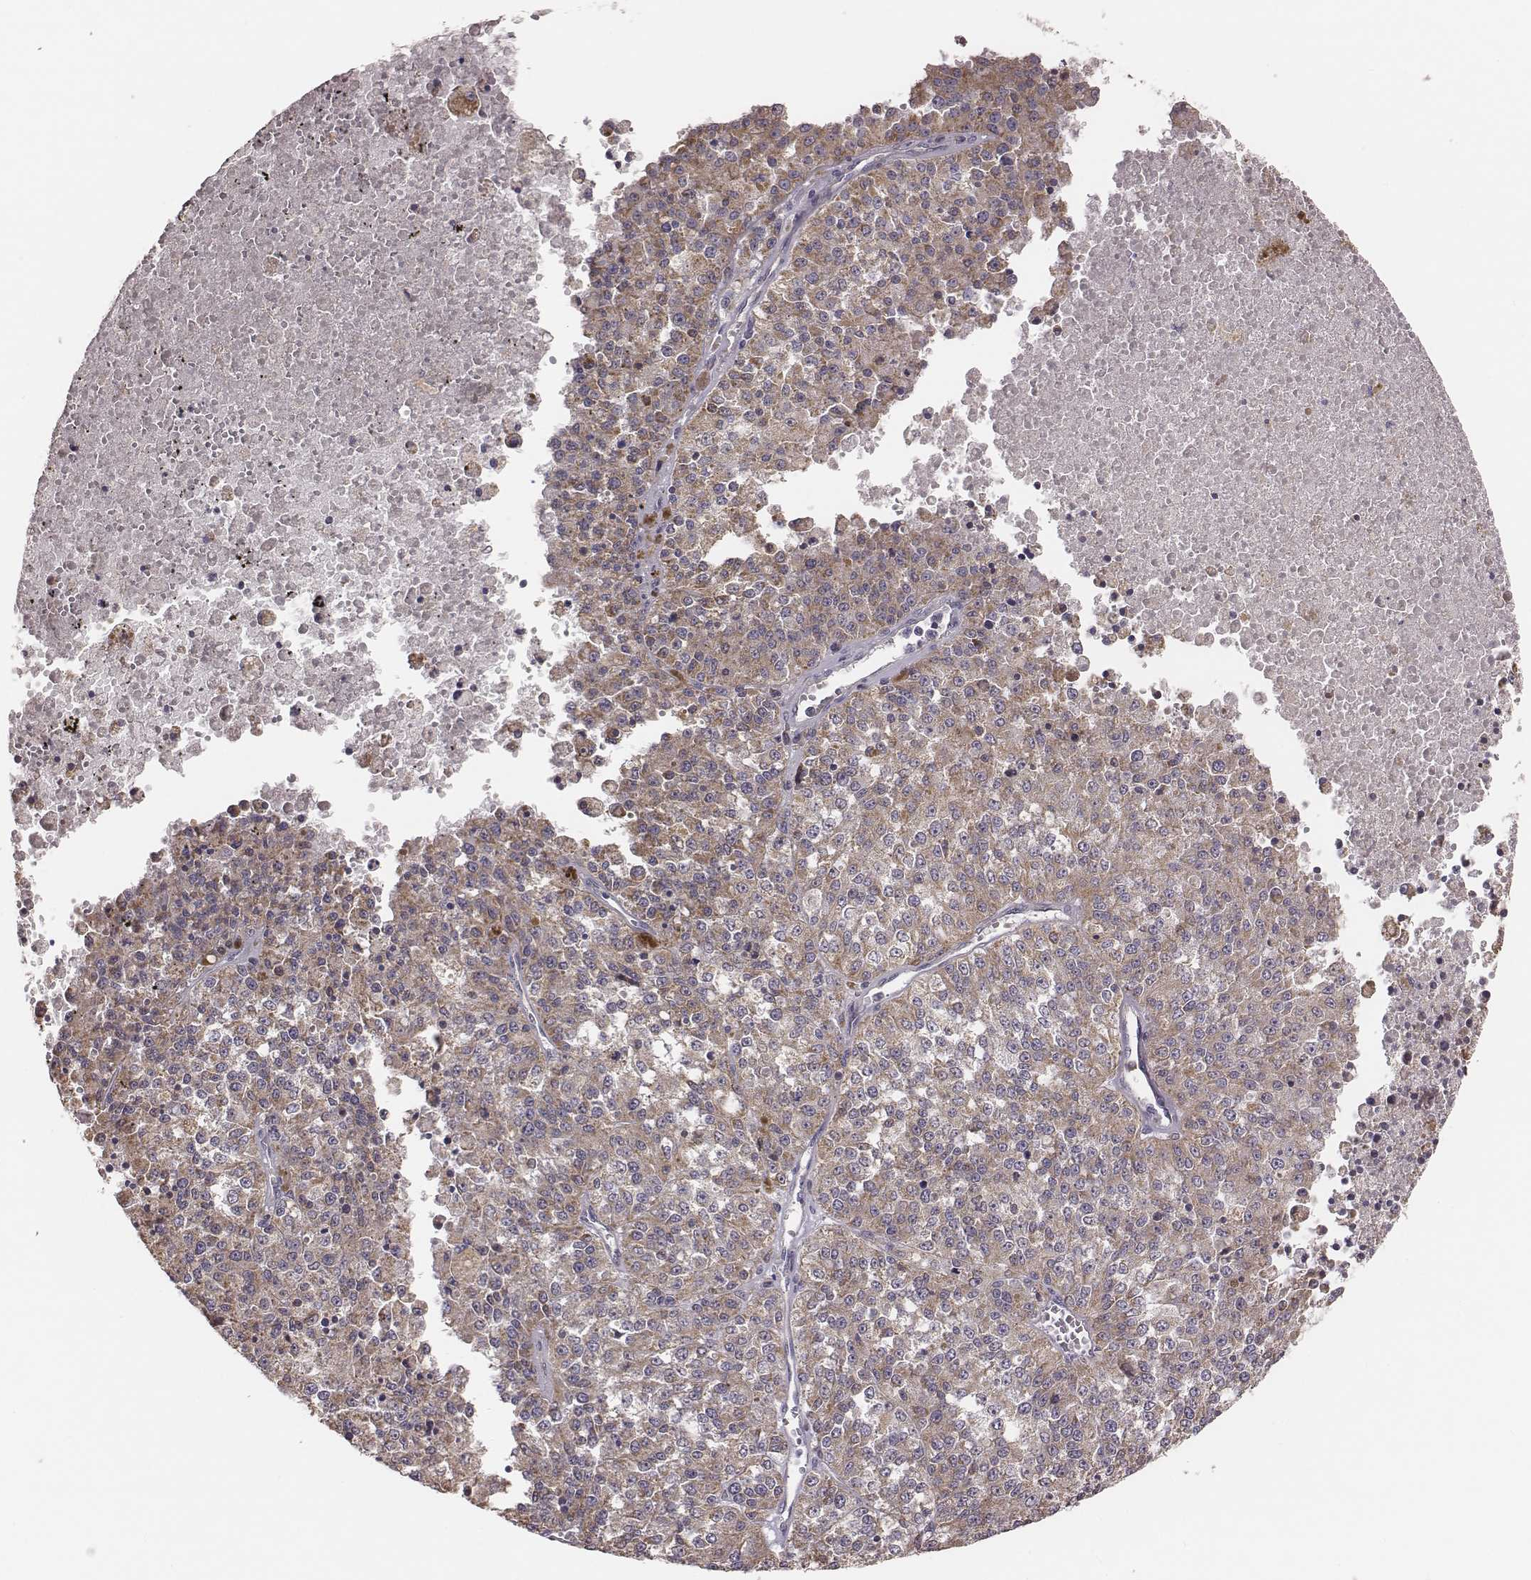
{"staining": {"intensity": "moderate", "quantity": ">75%", "location": "cytoplasmic/membranous"}, "tissue": "melanoma", "cell_type": "Tumor cells", "image_type": "cancer", "snomed": [{"axis": "morphology", "description": "Malignant melanoma, Metastatic site"}, {"axis": "topography", "description": "Lymph node"}], "caption": "This micrograph demonstrates immunohistochemistry (IHC) staining of human malignant melanoma (metastatic site), with medium moderate cytoplasmic/membranous expression in approximately >75% of tumor cells.", "gene": "HAVCR1", "patient": {"sex": "female", "age": 64}}